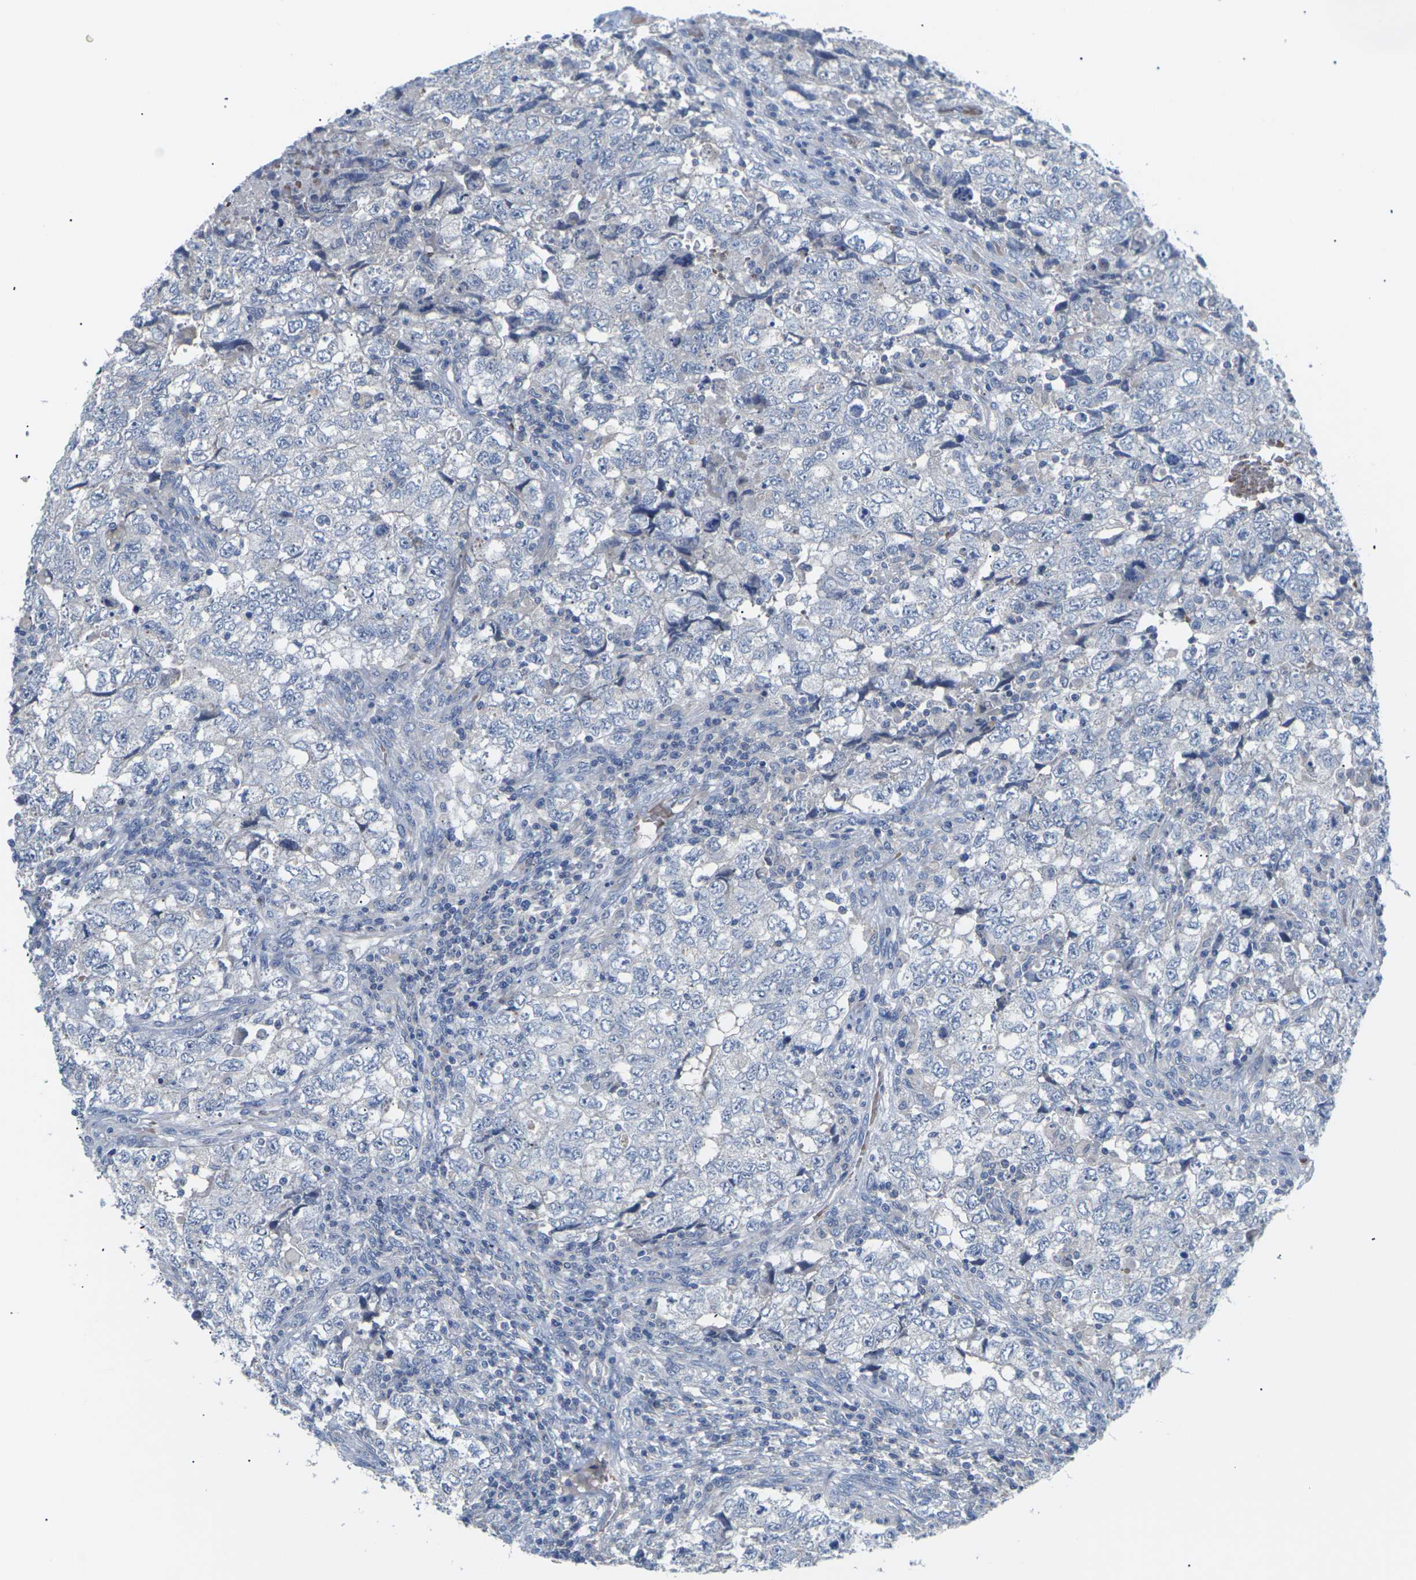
{"staining": {"intensity": "negative", "quantity": "none", "location": "none"}, "tissue": "testis cancer", "cell_type": "Tumor cells", "image_type": "cancer", "snomed": [{"axis": "morphology", "description": "Carcinoma, Embryonal, NOS"}, {"axis": "topography", "description": "Testis"}], "caption": "This is an immunohistochemistry (IHC) image of embryonal carcinoma (testis). There is no staining in tumor cells.", "gene": "TMCO4", "patient": {"sex": "male", "age": 36}}